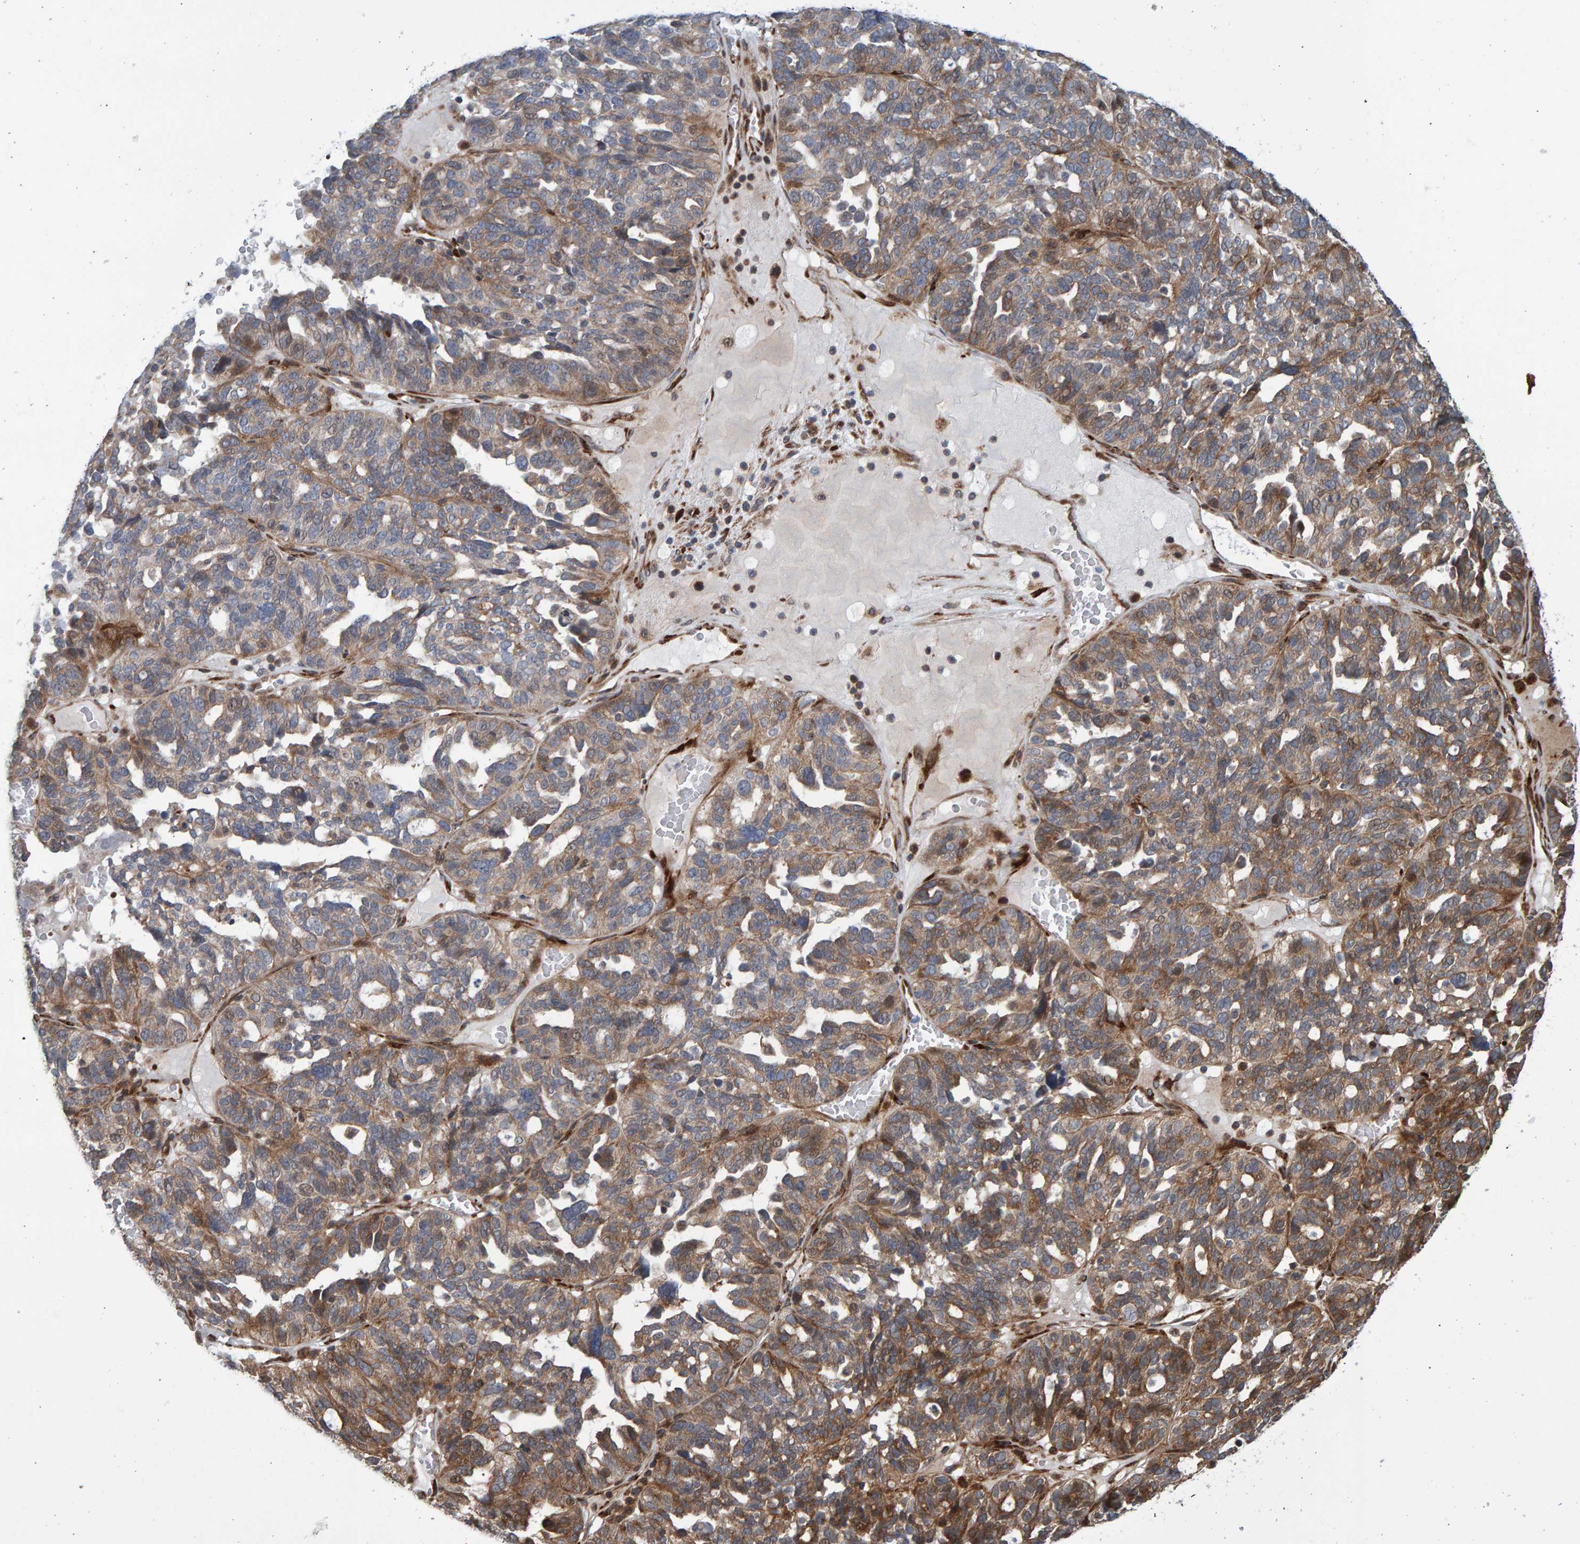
{"staining": {"intensity": "moderate", "quantity": "25%-75%", "location": "cytoplasmic/membranous"}, "tissue": "ovarian cancer", "cell_type": "Tumor cells", "image_type": "cancer", "snomed": [{"axis": "morphology", "description": "Cystadenocarcinoma, serous, NOS"}, {"axis": "topography", "description": "Ovary"}], "caption": "Immunohistochemical staining of ovarian serous cystadenocarcinoma demonstrates moderate cytoplasmic/membranous protein expression in about 25%-75% of tumor cells. The protein is shown in brown color, while the nuclei are stained blue.", "gene": "LRBA", "patient": {"sex": "female", "age": 59}}